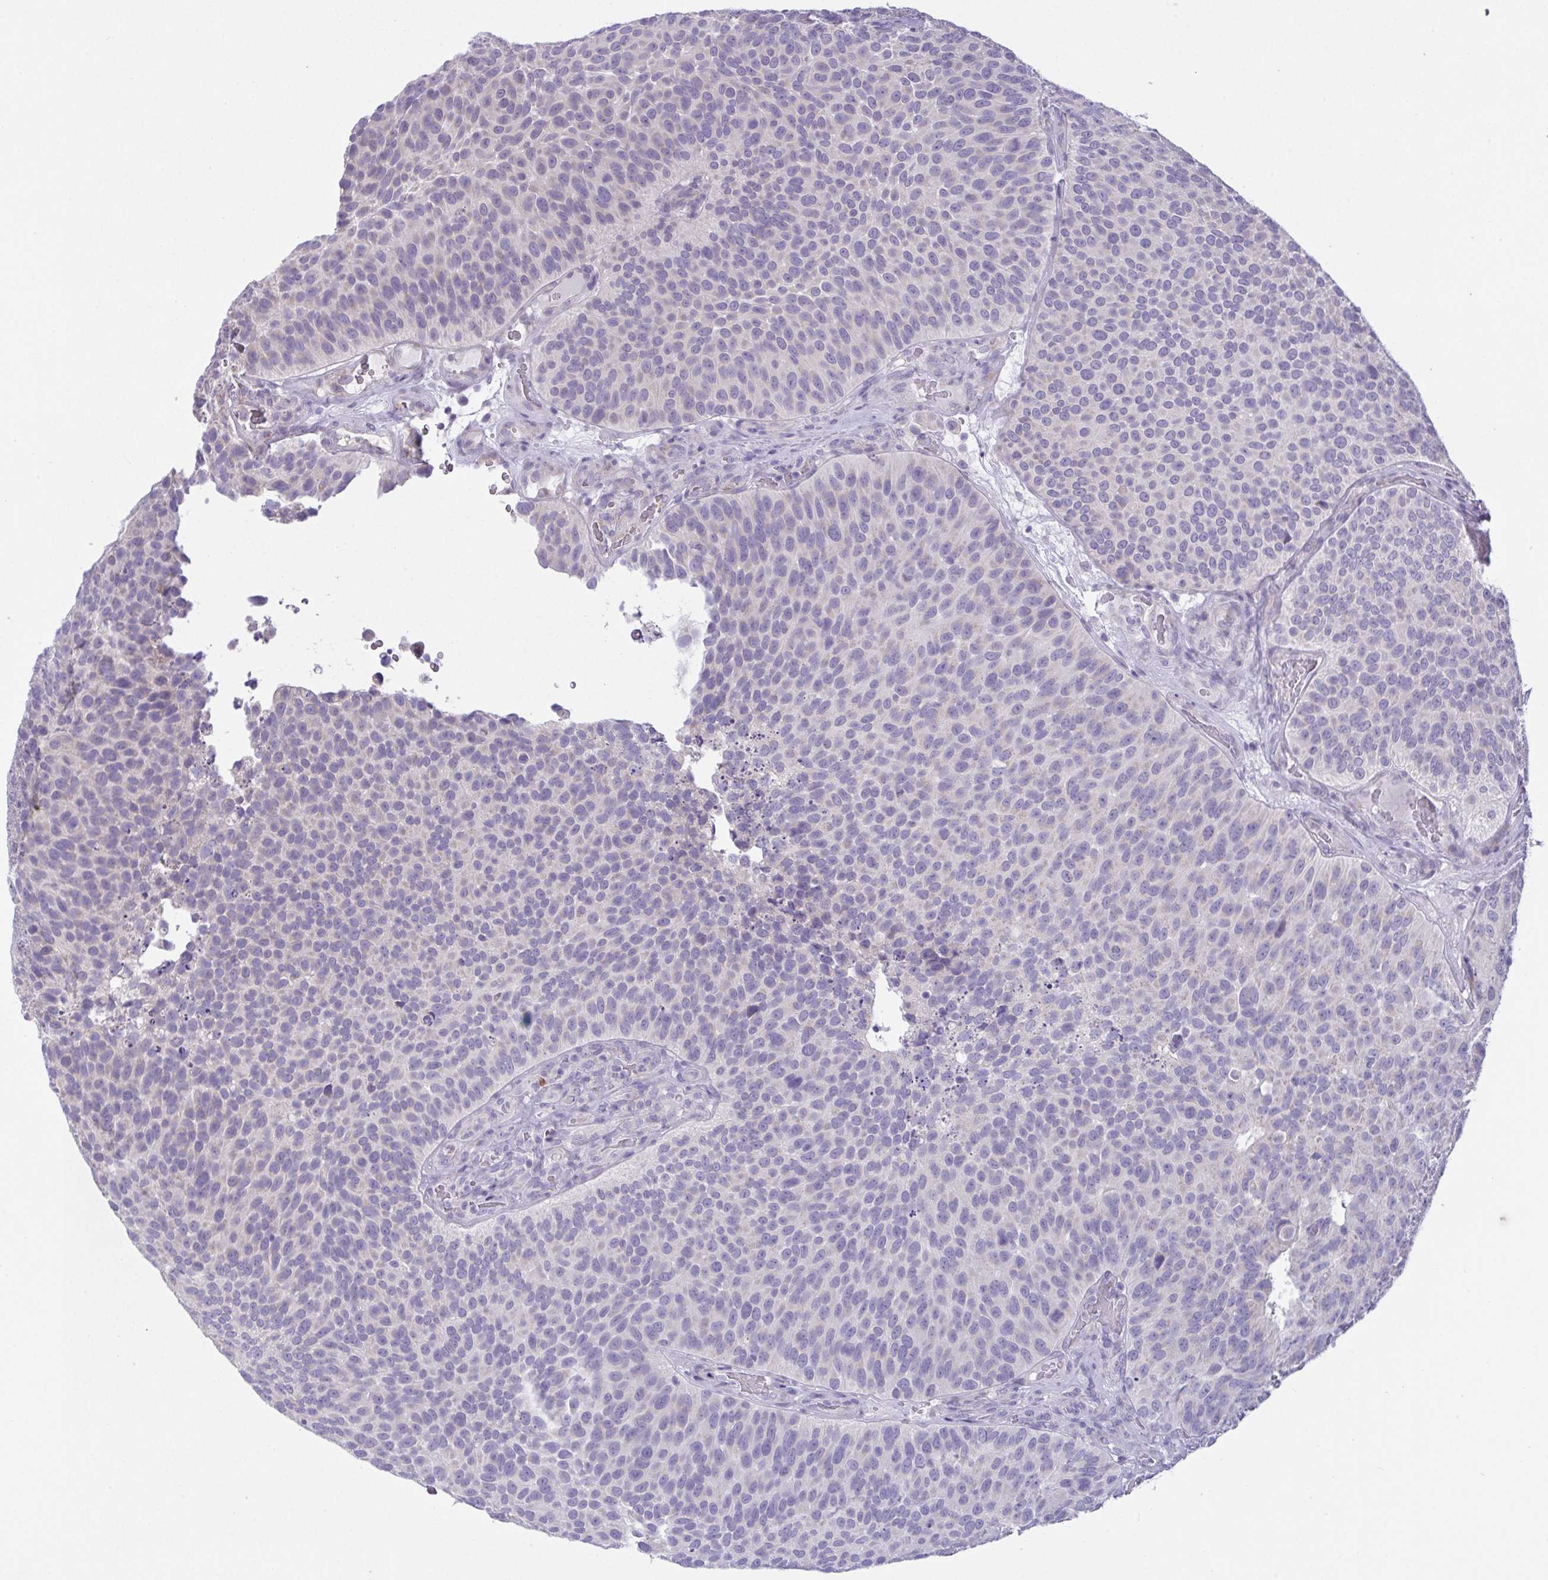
{"staining": {"intensity": "negative", "quantity": "none", "location": "none"}, "tissue": "urothelial cancer", "cell_type": "Tumor cells", "image_type": "cancer", "snomed": [{"axis": "morphology", "description": "Urothelial carcinoma, Low grade"}, {"axis": "topography", "description": "Urinary bladder"}], "caption": "Tumor cells are negative for brown protein staining in urothelial carcinoma (low-grade). (DAB (3,3'-diaminobenzidine) IHC visualized using brightfield microscopy, high magnification).", "gene": "C4orf33", "patient": {"sex": "male", "age": 76}}